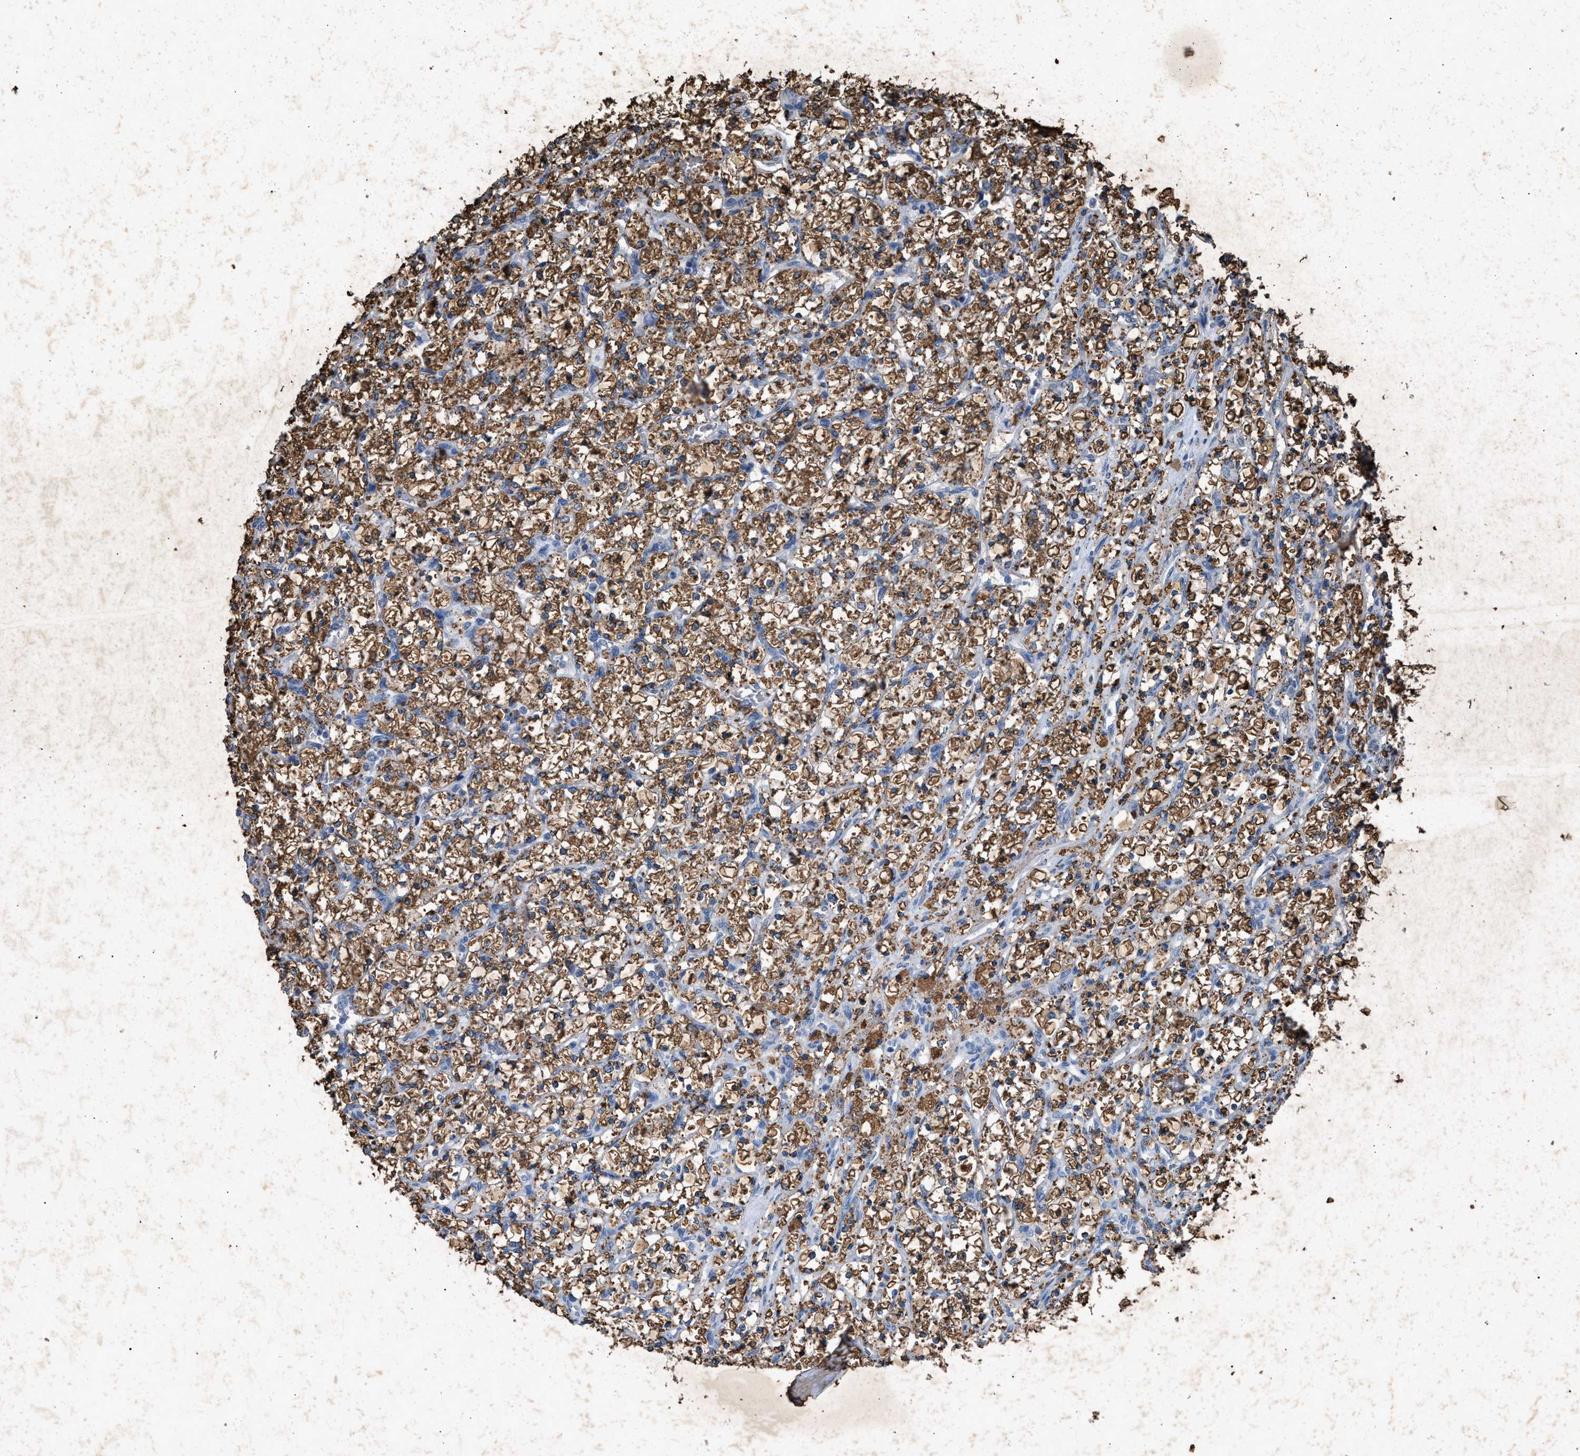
{"staining": {"intensity": "moderate", "quantity": ">75%", "location": "cytoplasmic/membranous"}, "tissue": "renal cancer", "cell_type": "Tumor cells", "image_type": "cancer", "snomed": [{"axis": "morphology", "description": "Adenocarcinoma, NOS"}, {"axis": "topography", "description": "Kidney"}], "caption": "Renal adenocarcinoma tissue exhibits moderate cytoplasmic/membranous expression in approximately >75% of tumor cells, visualized by immunohistochemistry.", "gene": "LTB4R2", "patient": {"sex": "female", "age": 69}}